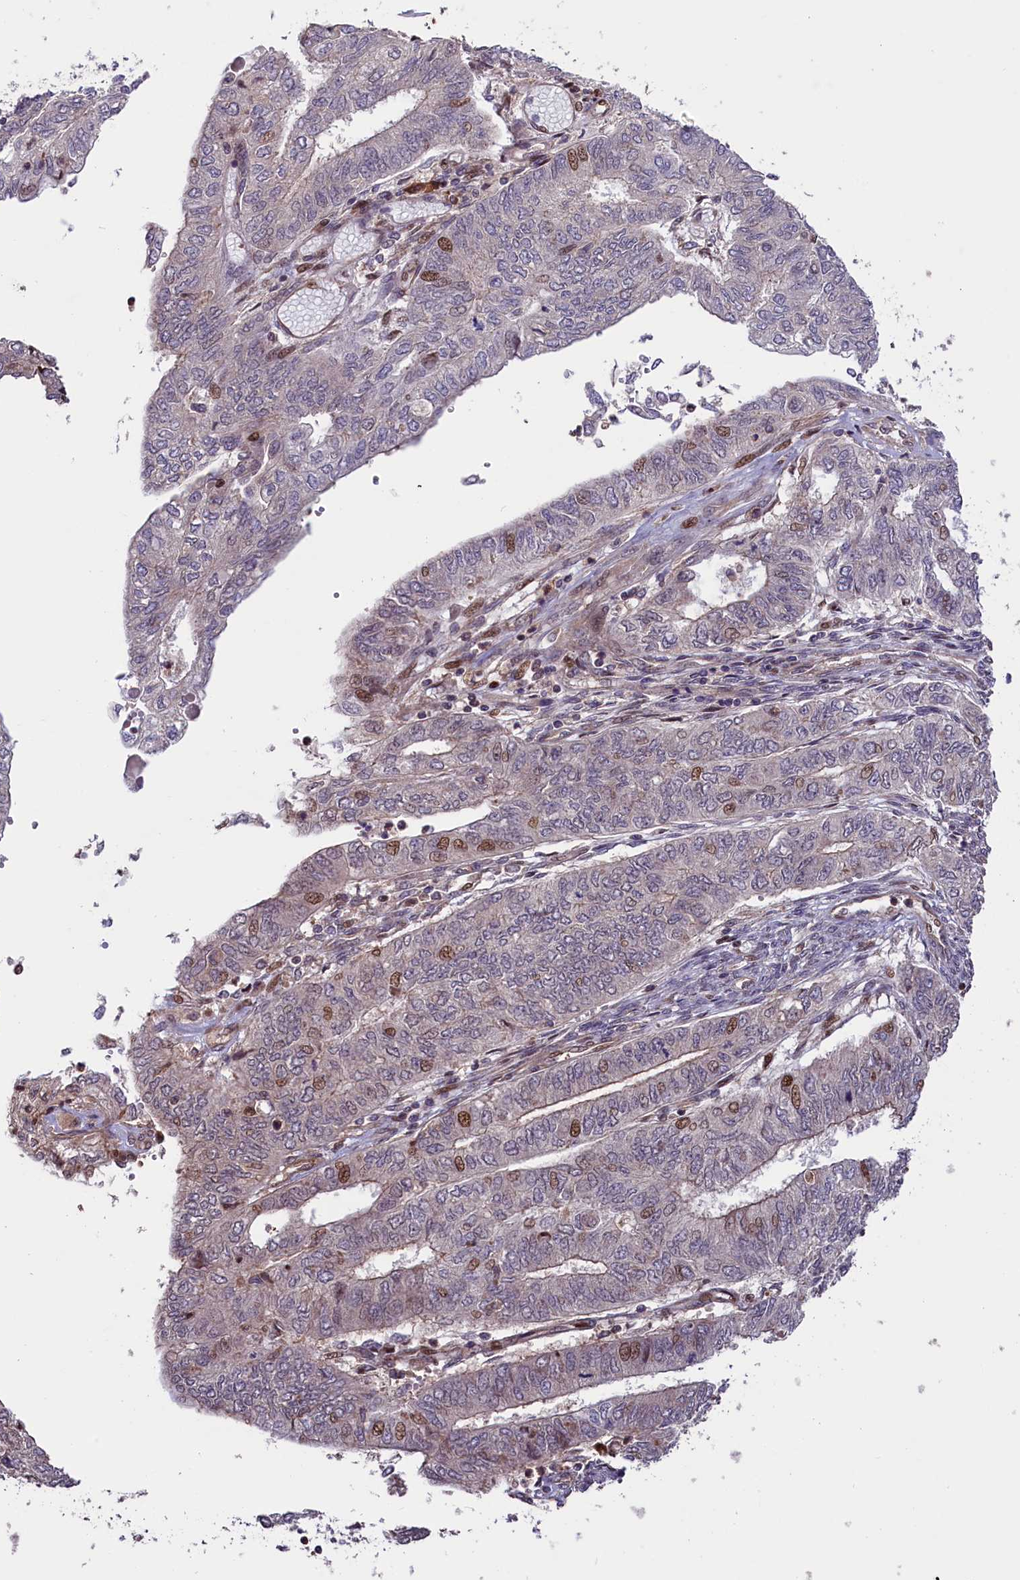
{"staining": {"intensity": "moderate", "quantity": "<25%", "location": "nuclear"}, "tissue": "endometrial cancer", "cell_type": "Tumor cells", "image_type": "cancer", "snomed": [{"axis": "morphology", "description": "Adenocarcinoma, NOS"}, {"axis": "topography", "description": "Endometrium"}], "caption": "IHC of human adenocarcinoma (endometrial) displays low levels of moderate nuclear staining in about <25% of tumor cells.", "gene": "RIC8A", "patient": {"sex": "female", "age": 68}}